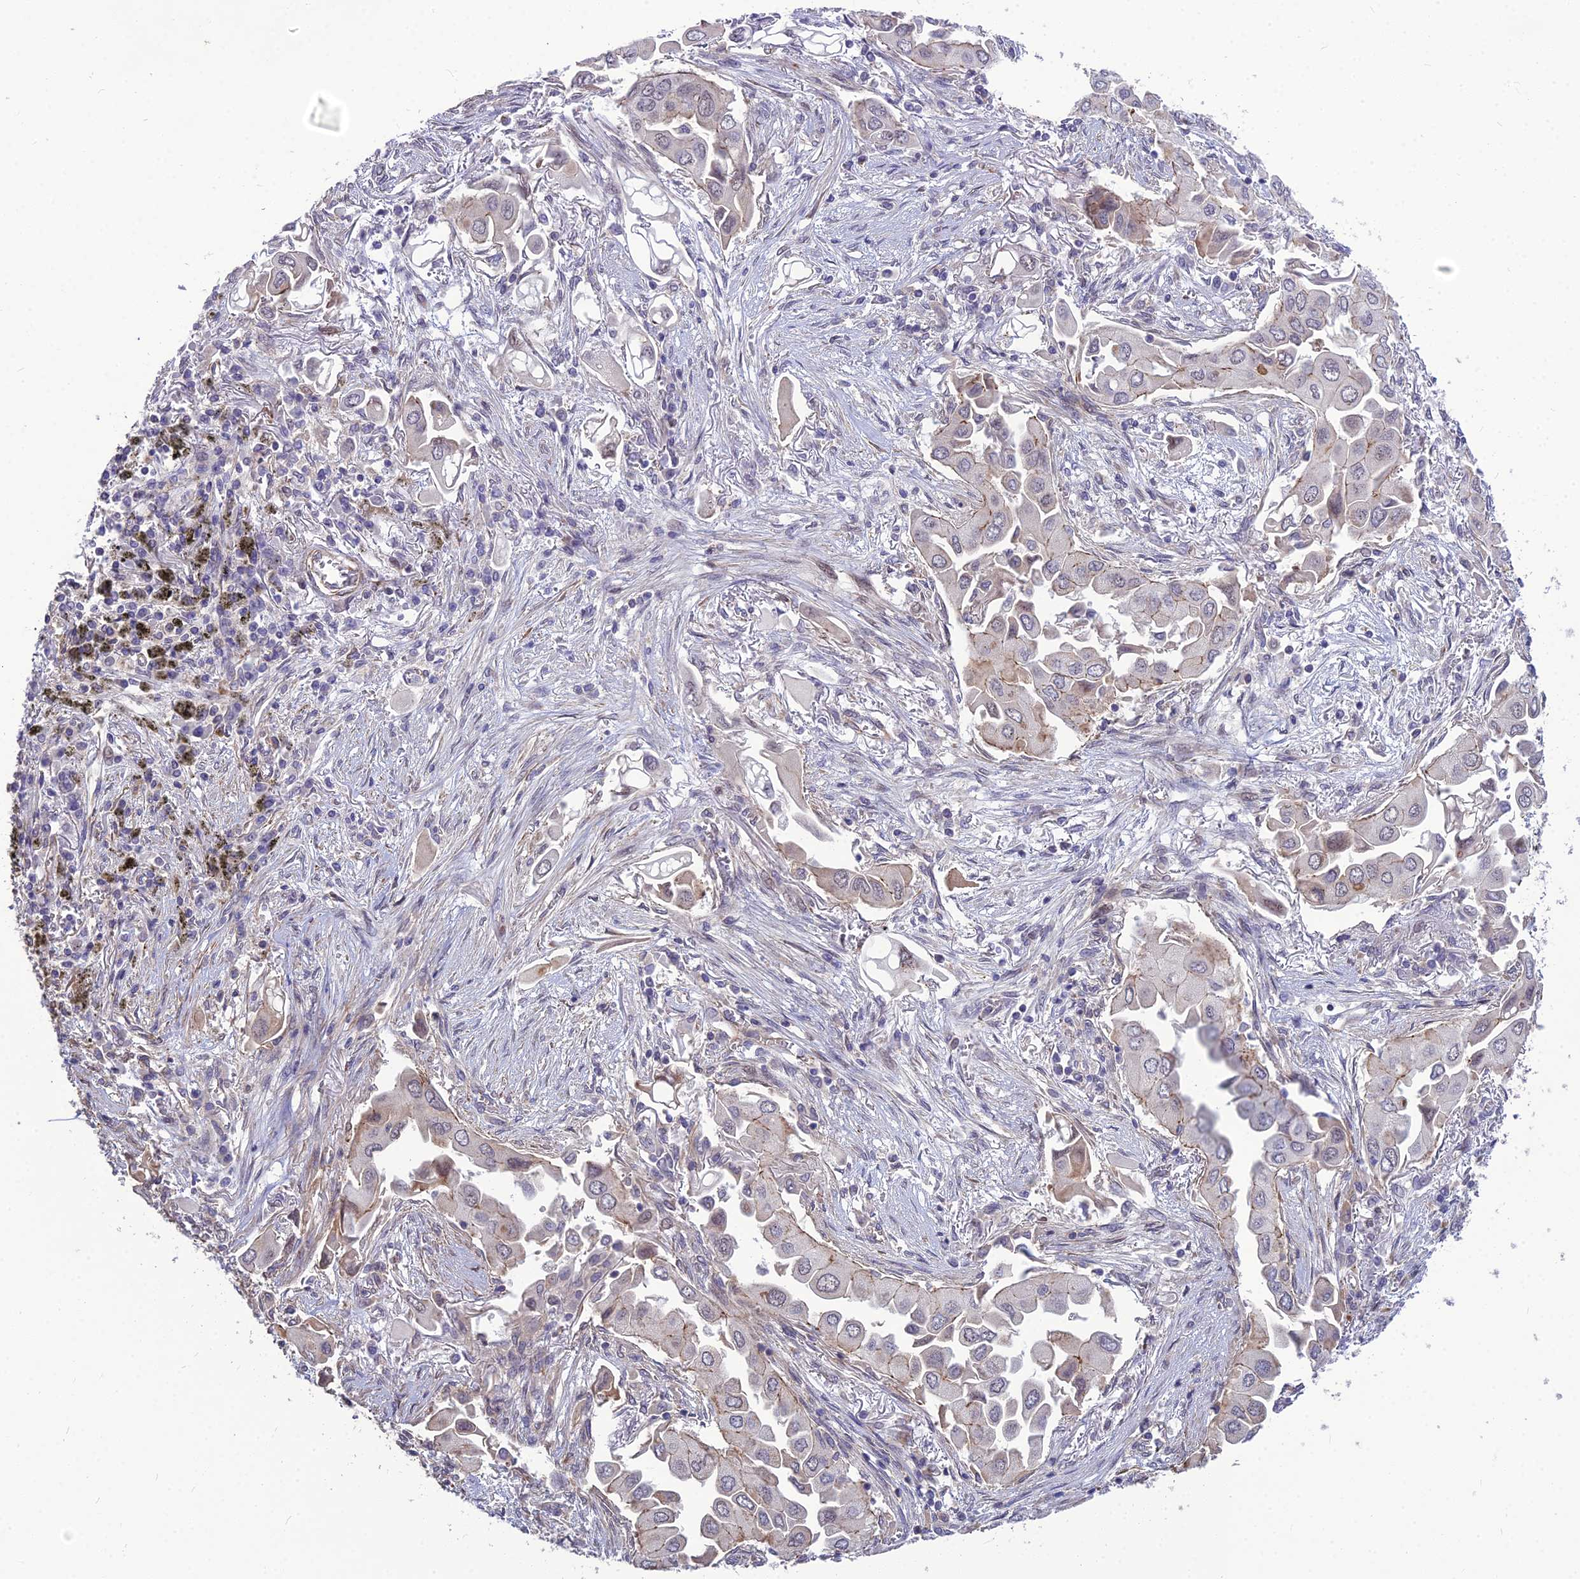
{"staining": {"intensity": "weak", "quantity": "<25%", "location": "cytoplasmic/membranous"}, "tissue": "lung cancer", "cell_type": "Tumor cells", "image_type": "cancer", "snomed": [{"axis": "morphology", "description": "Adenocarcinoma, NOS"}, {"axis": "topography", "description": "Lung"}], "caption": "A histopathology image of lung cancer stained for a protein exhibits no brown staining in tumor cells.", "gene": "TSPYL2", "patient": {"sex": "female", "age": 76}}